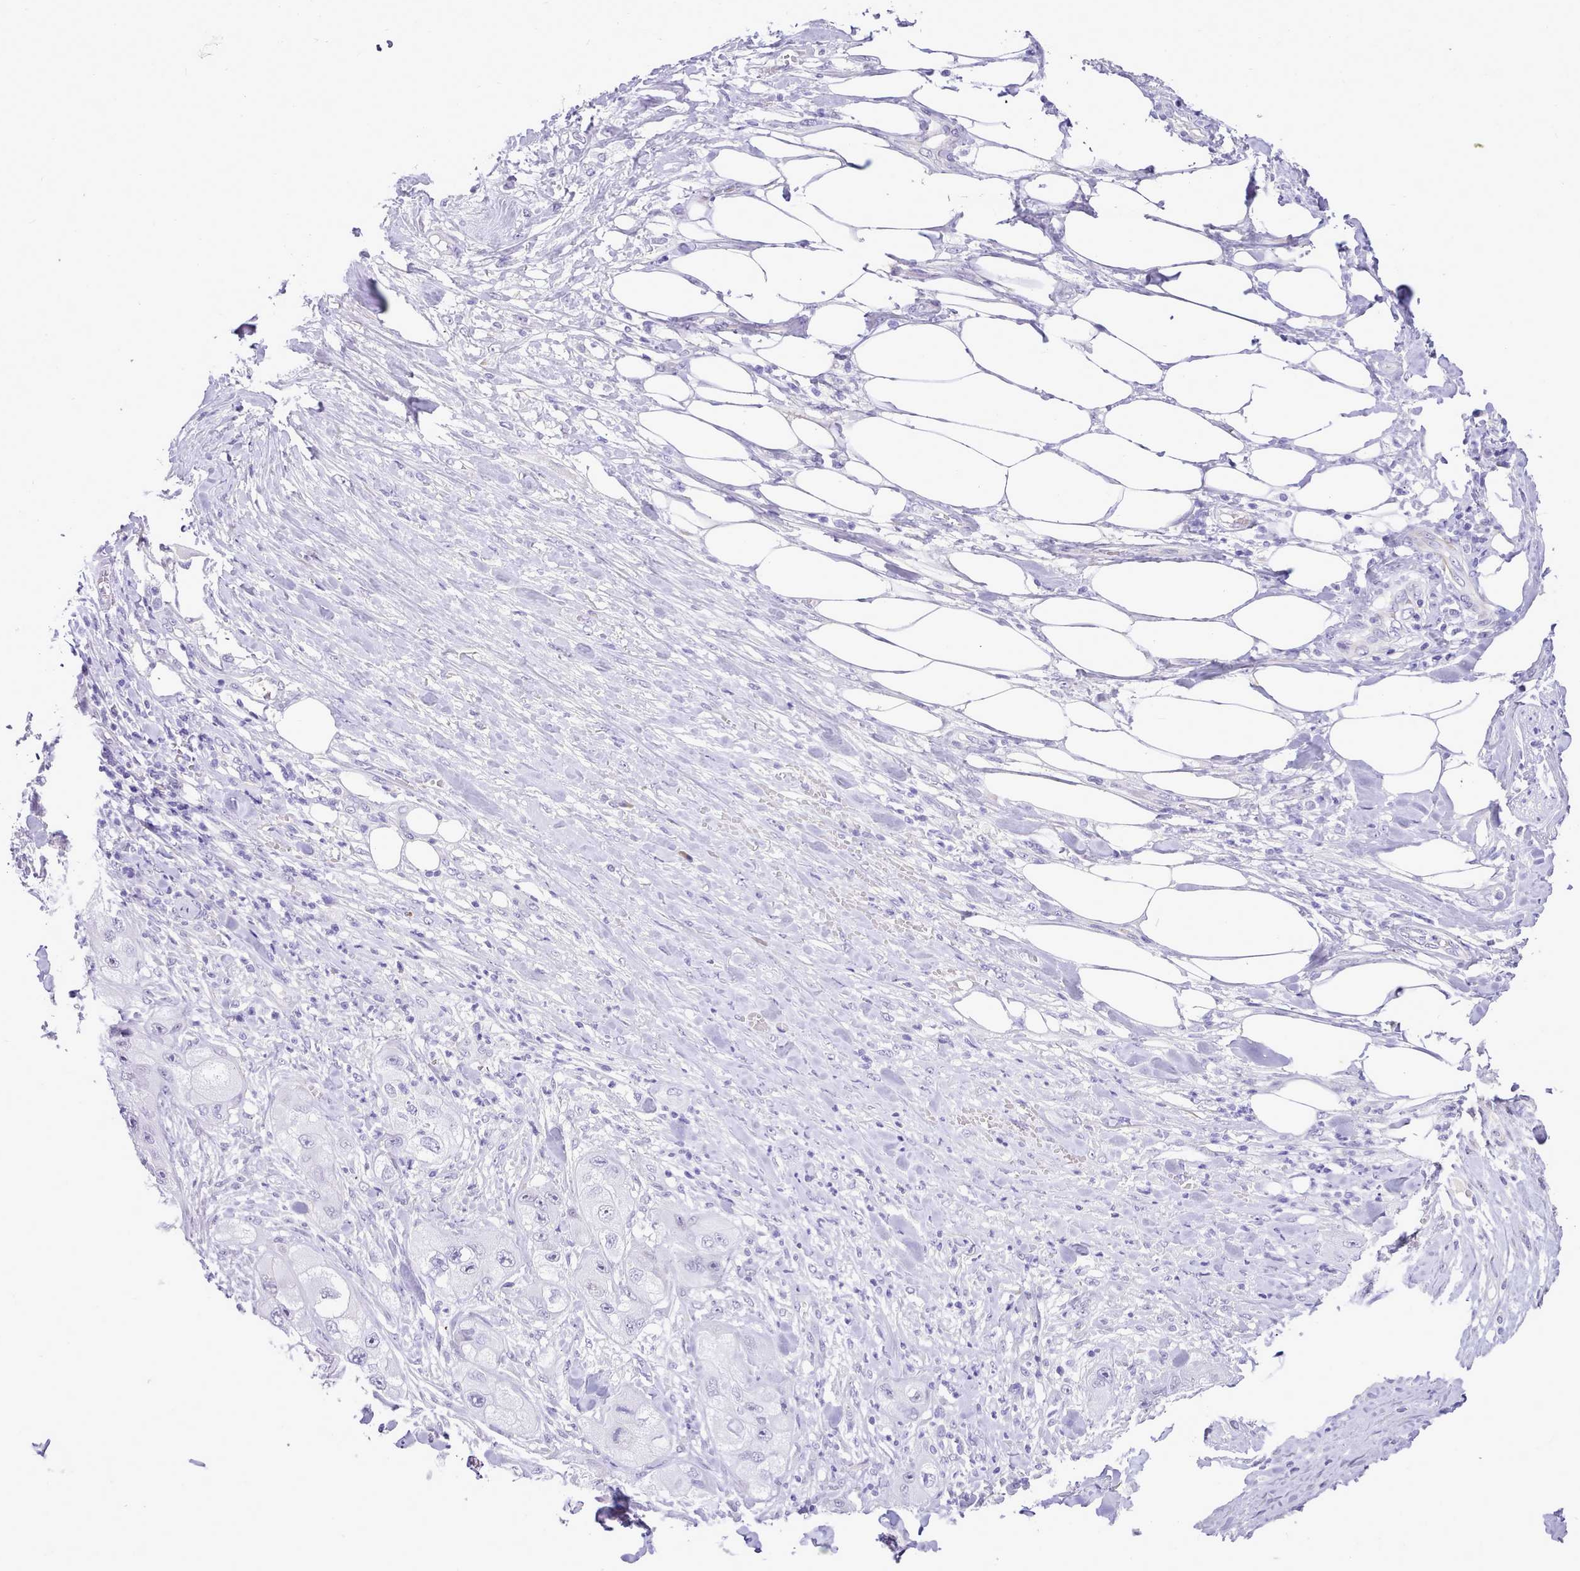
{"staining": {"intensity": "negative", "quantity": "none", "location": "none"}, "tissue": "skin cancer", "cell_type": "Tumor cells", "image_type": "cancer", "snomed": [{"axis": "morphology", "description": "Squamous cell carcinoma, NOS"}, {"axis": "topography", "description": "Skin"}, {"axis": "topography", "description": "Subcutis"}], "caption": "The histopathology image demonstrates no staining of tumor cells in skin cancer.", "gene": "LRRC37A", "patient": {"sex": "male", "age": 73}}